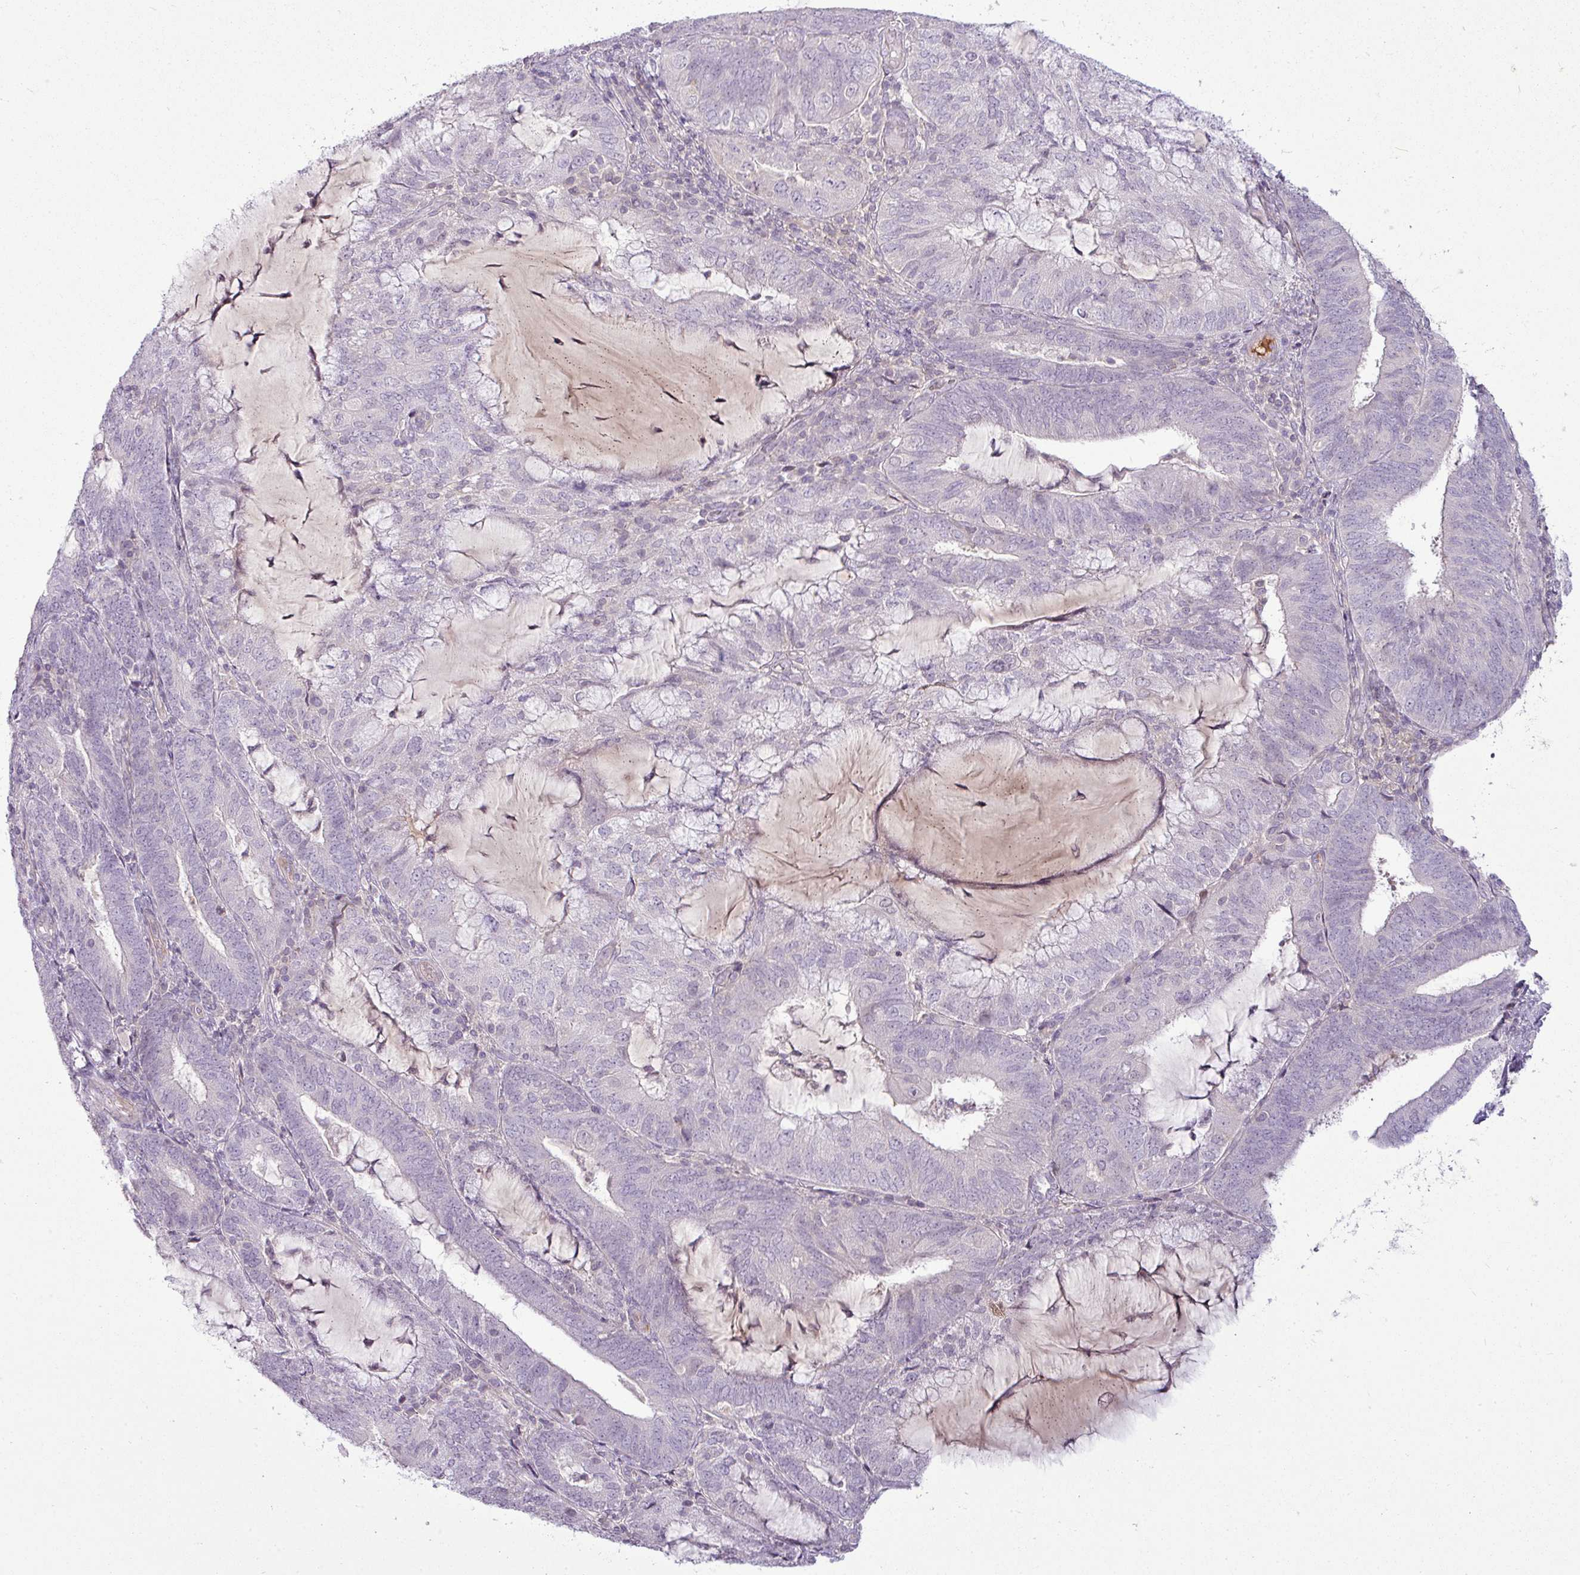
{"staining": {"intensity": "negative", "quantity": "none", "location": "none"}, "tissue": "endometrial cancer", "cell_type": "Tumor cells", "image_type": "cancer", "snomed": [{"axis": "morphology", "description": "Adenocarcinoma, NOS"}, {"axis": "topography", "description": "Endometrium"}], "caption": "Tumor cells show no significant protein expression in endometrial adenocarcinoma.", "gene": "APOM", "patient": {"sex": "female", "age": 81}}